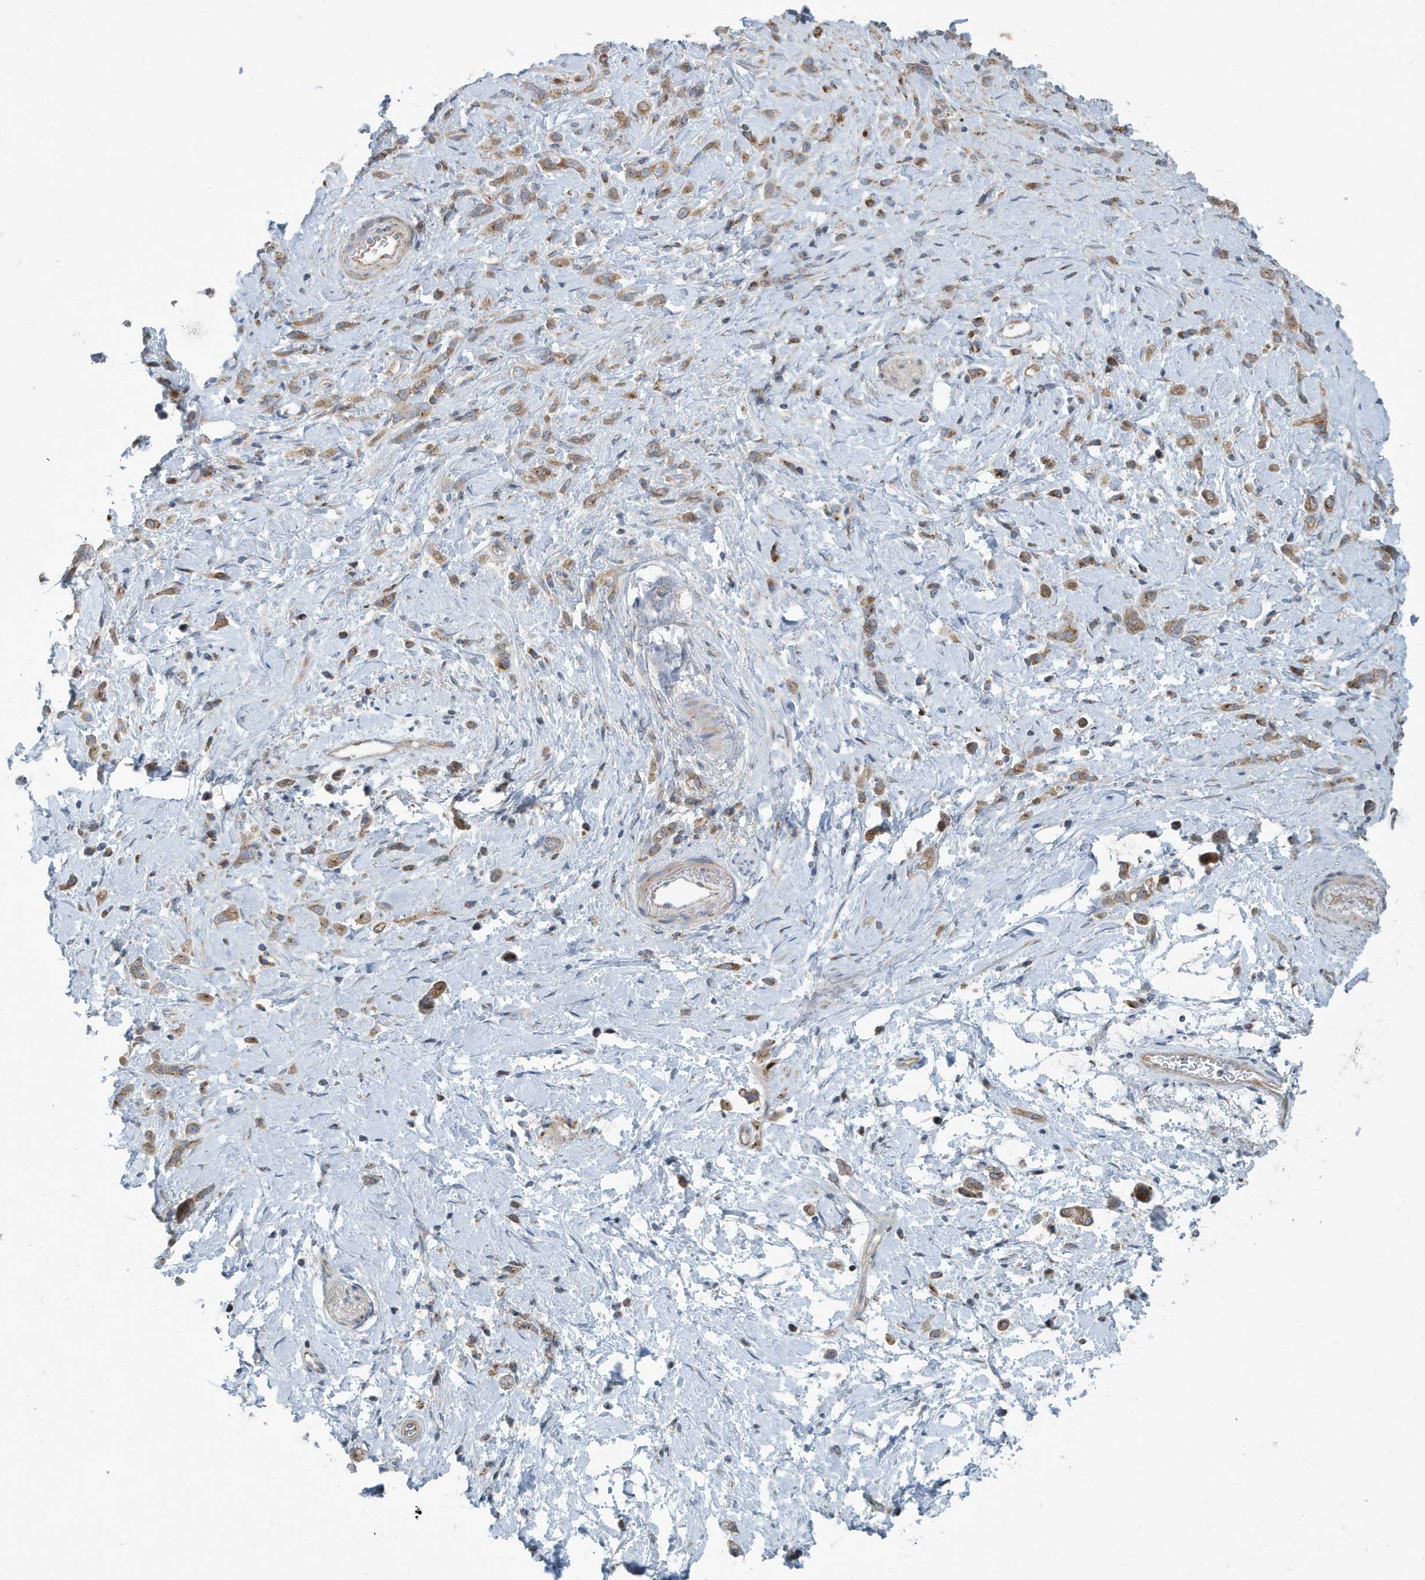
{"staining": {"intensity": "moderate", "quantity": ">75%", "location": "cytoplasmic/membranous"}, "tissue": "stomach cancer", "cell_type": "Tumor cells", "image_type": "cancer", "snomed": [{"axis": "morphology", "description": "Adenocarcinoma, NOS"}, {"axis": "topography", "description": "Stomach"}], "caption": "Stomach cancer (adenocarcinoma) stained with immunohistochemistry (IHC) demonstrates moderate cytoplasmic/membranous positivity in about >75% of tumor cells.", "gene": "PPM1M", "patient": {"sex": "female", "age": 60}}